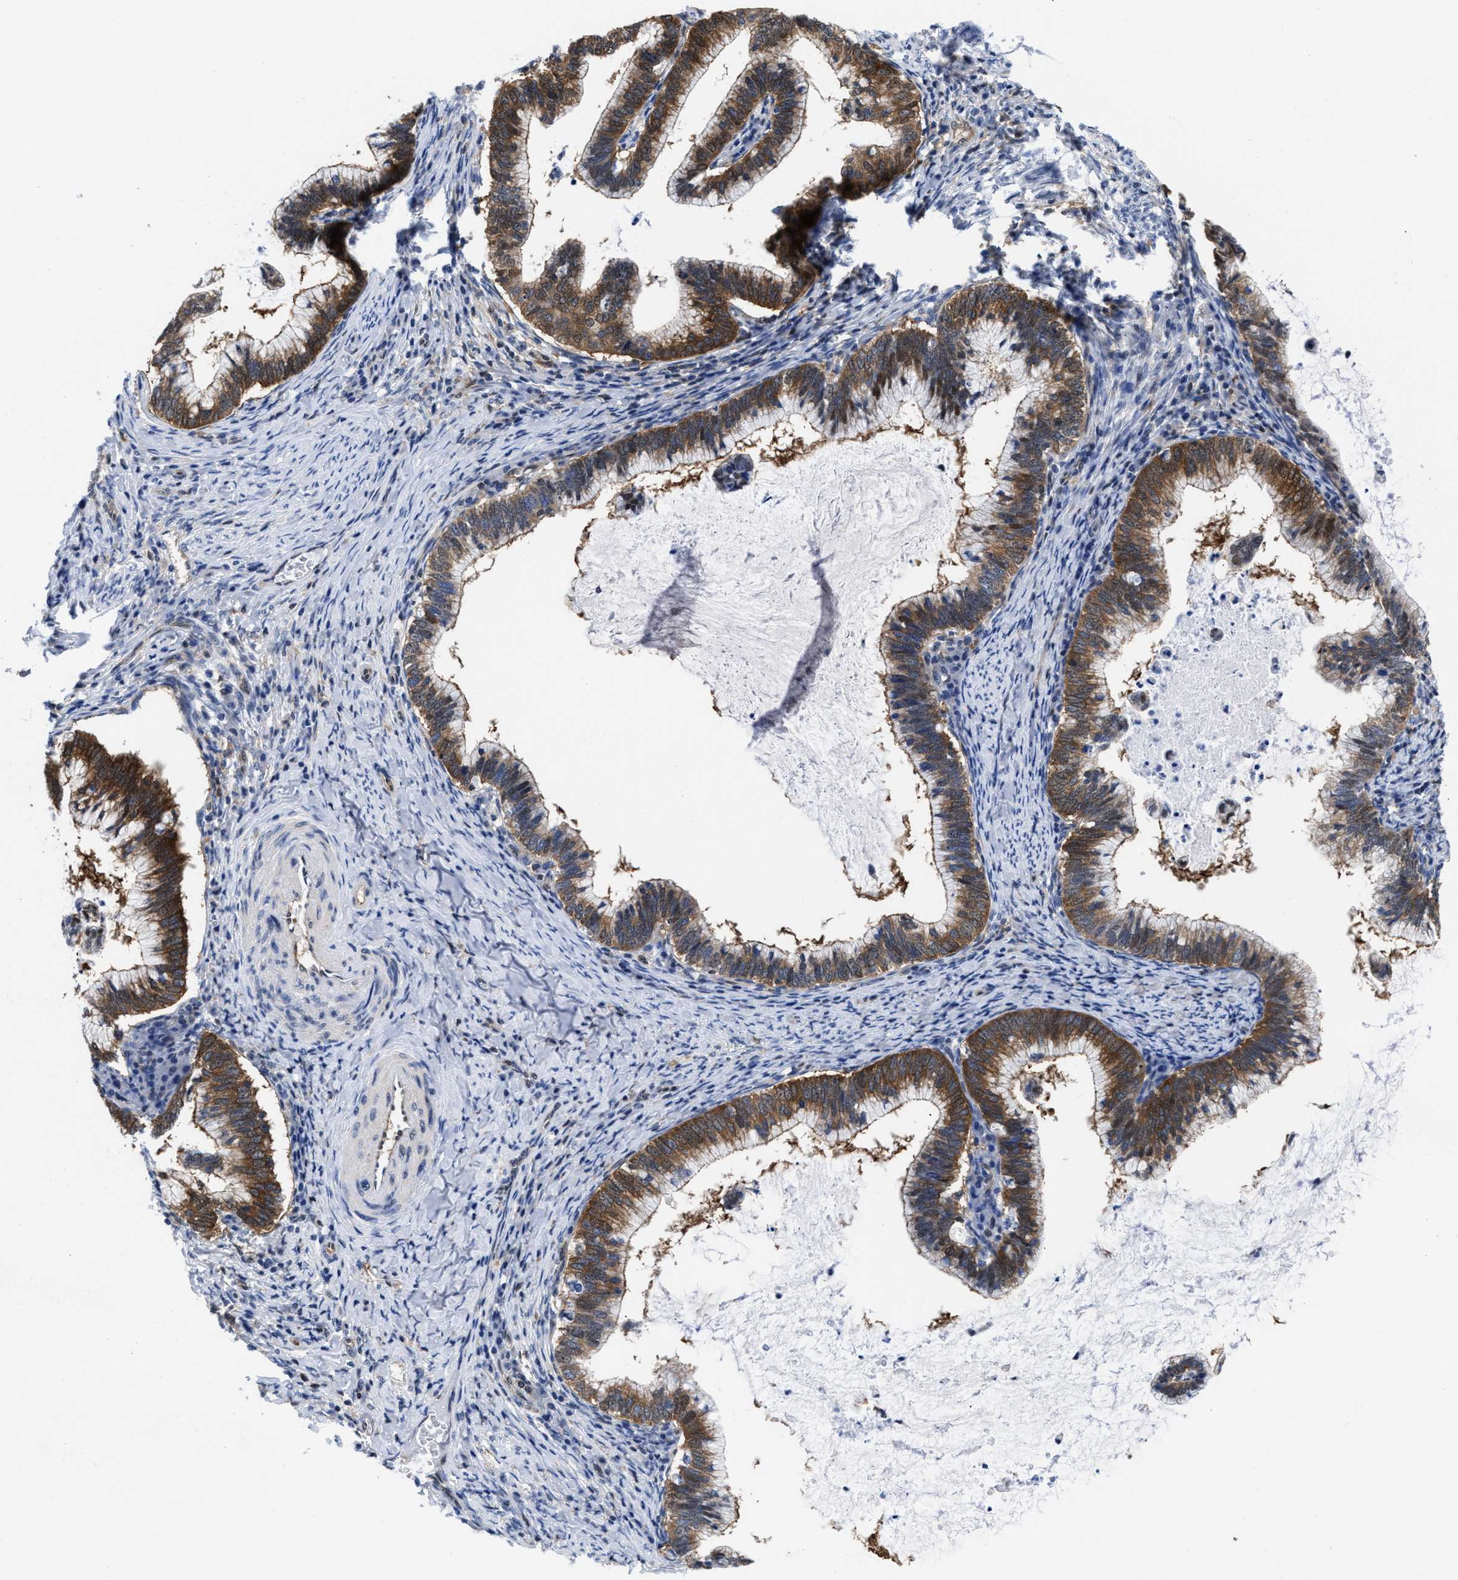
{"staining": {"intensity": "moderate", "quantity": ">75%", "location": "cytoplasmic/membranous"}, "tissue": "cervical cancer", "cell_type": "Tumor cells", "image_type": "cancer", "snomed": [{"axis": "morphology", "description": "Adenocarcinoma, NOS"}, {"axis": "topography", "description": "Cervix"}], "caption": "The immunohistochemical stain highlights moderate cytoplasmic/membranous staining in tumor cells of cervical cancer tissue. (DAB IHC, brown staining for protein, blue staining for nuclei).", "gene": "ACLY", "patient": {"sex": "female", "age": 36}}